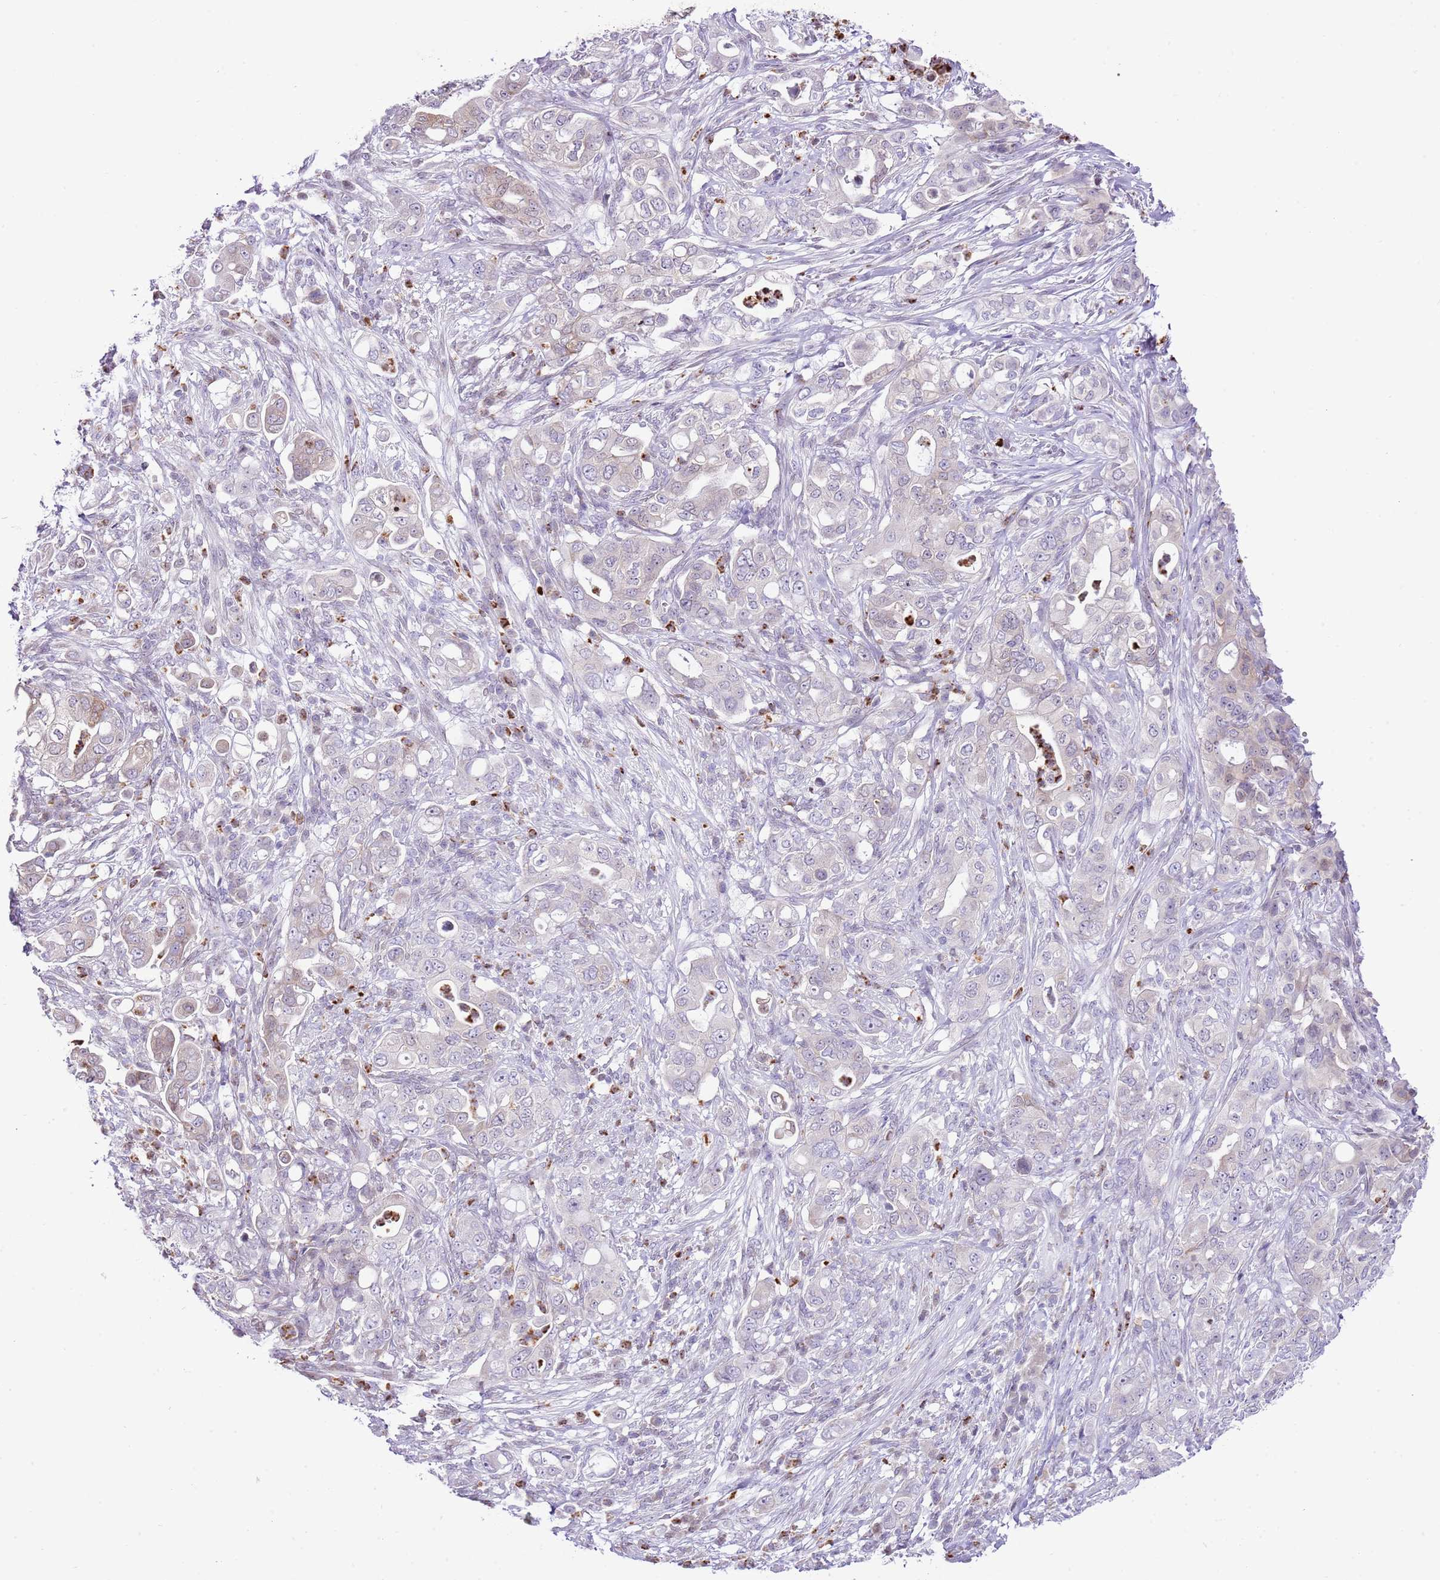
{"staining": {"intensity": "negative", "quantity": "none", "location": "none"}, "tissue": "pancreatic cancer", "cell_type": "Tumor cells", "image_type": "cancer", "snomed": [{"axis": "morphology", "description": "Normal tissue, NOS"}, {"axis": "morphology", "description": "Adenocarcinoma, NOS"}, {"axis": "topography", "description": "Lymph node"}, {"axis": "topography", "description": "Pancreas"}], "caption": "Immunohistochemistry histopathology image of neoplastic tissue: human pancreatic adenocarcinoma stained with DAB demonstrates no significant protein positivity in tumor cells. Nuclei are stained in blue.", "gene": "PRR15", "patient": {"sex": "female", "age": 67}}